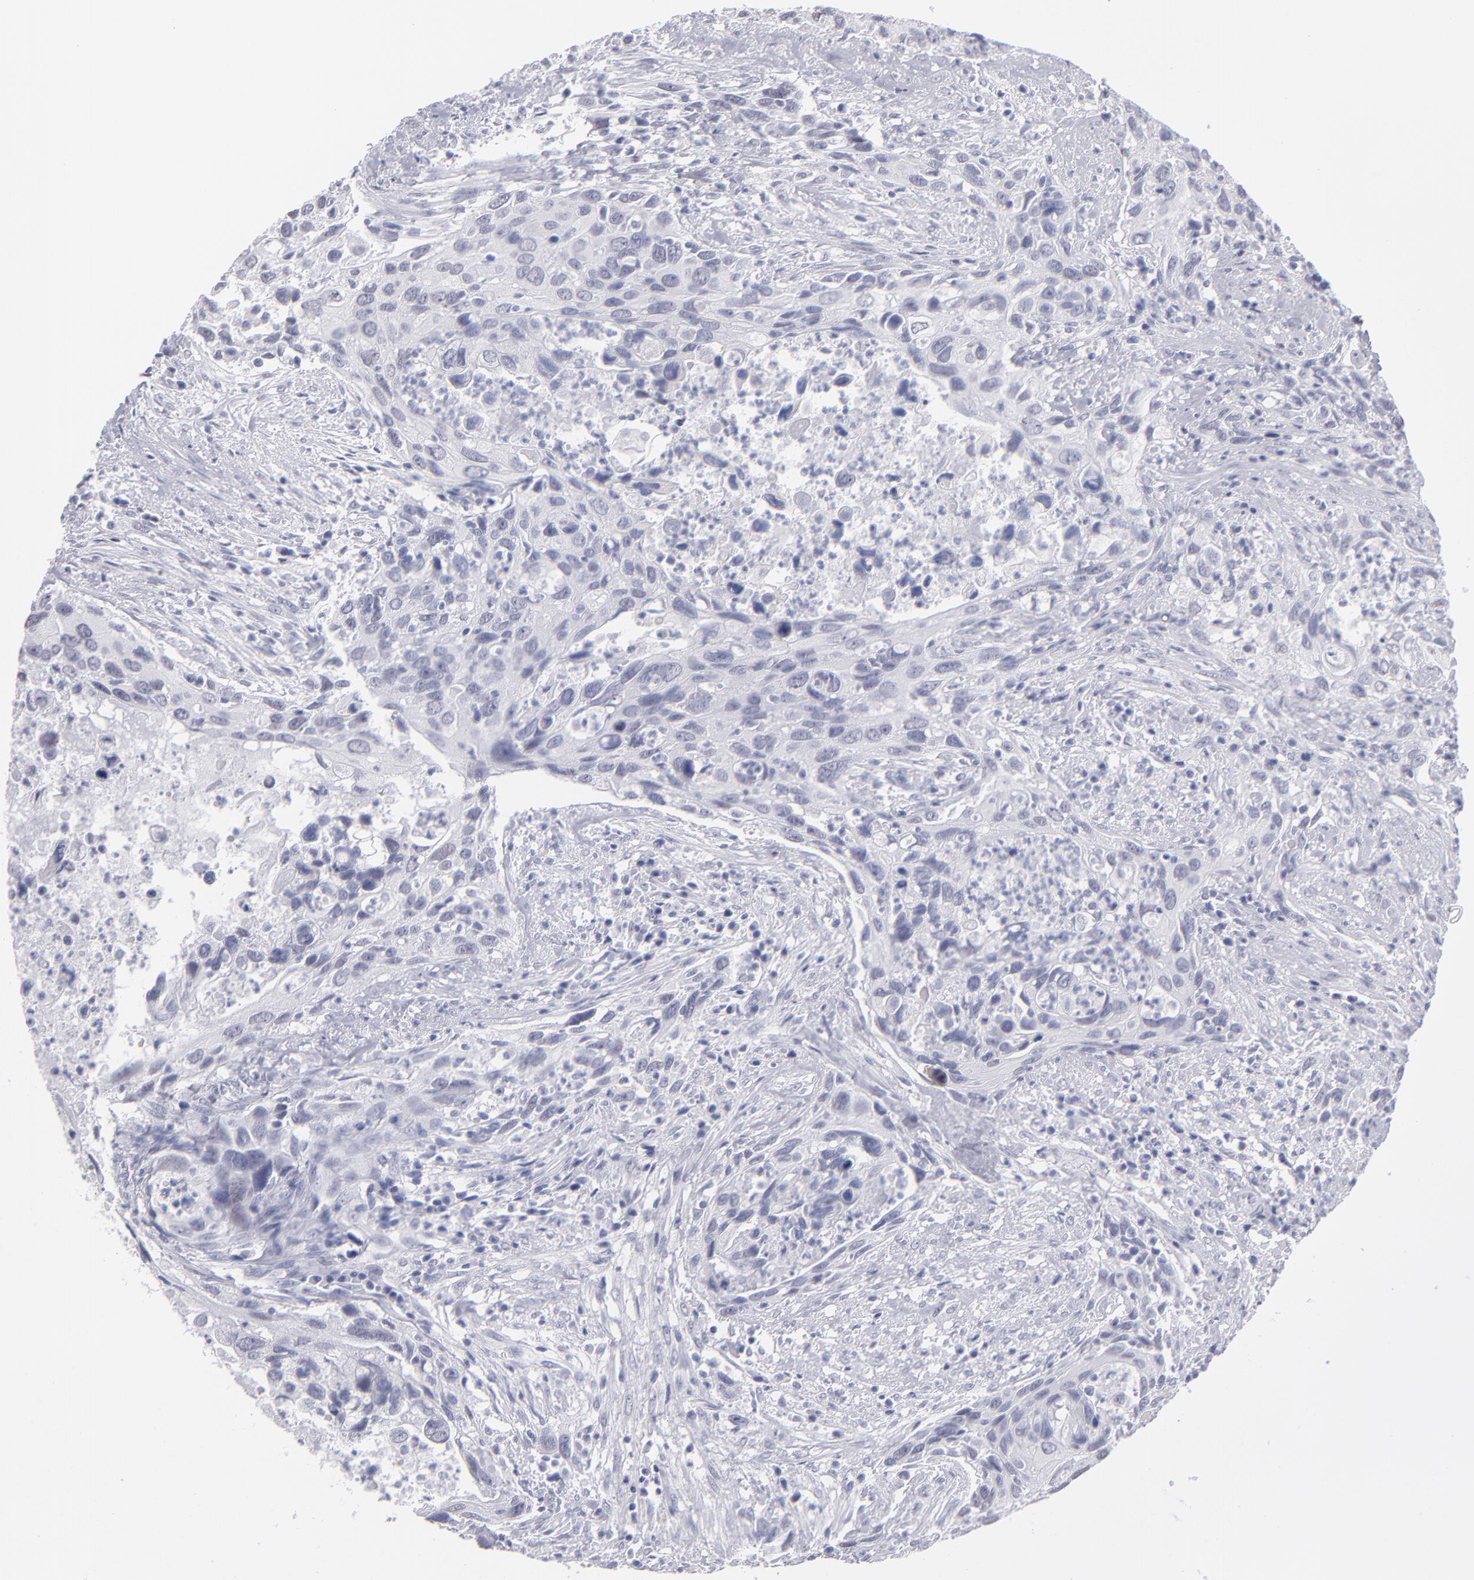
{"staining": {"intensity": "negative", "quantity": "none", "location": "none"}, "tissue": "urothelial cancer", "cell_type": "Tumor cells", "image_type": "cancer", "snomed": [{"axis": "morphology", "description": "Urothelial carcinoma, High grade"}, {"axis": "topography", "description": "Urinary bladder"}], "caption": "Immunohistochemistry of urothelial cancer shows no staining in tumor cells.", "gene": "ALDOB", "patient": {"sex": "male", "age": 71}}